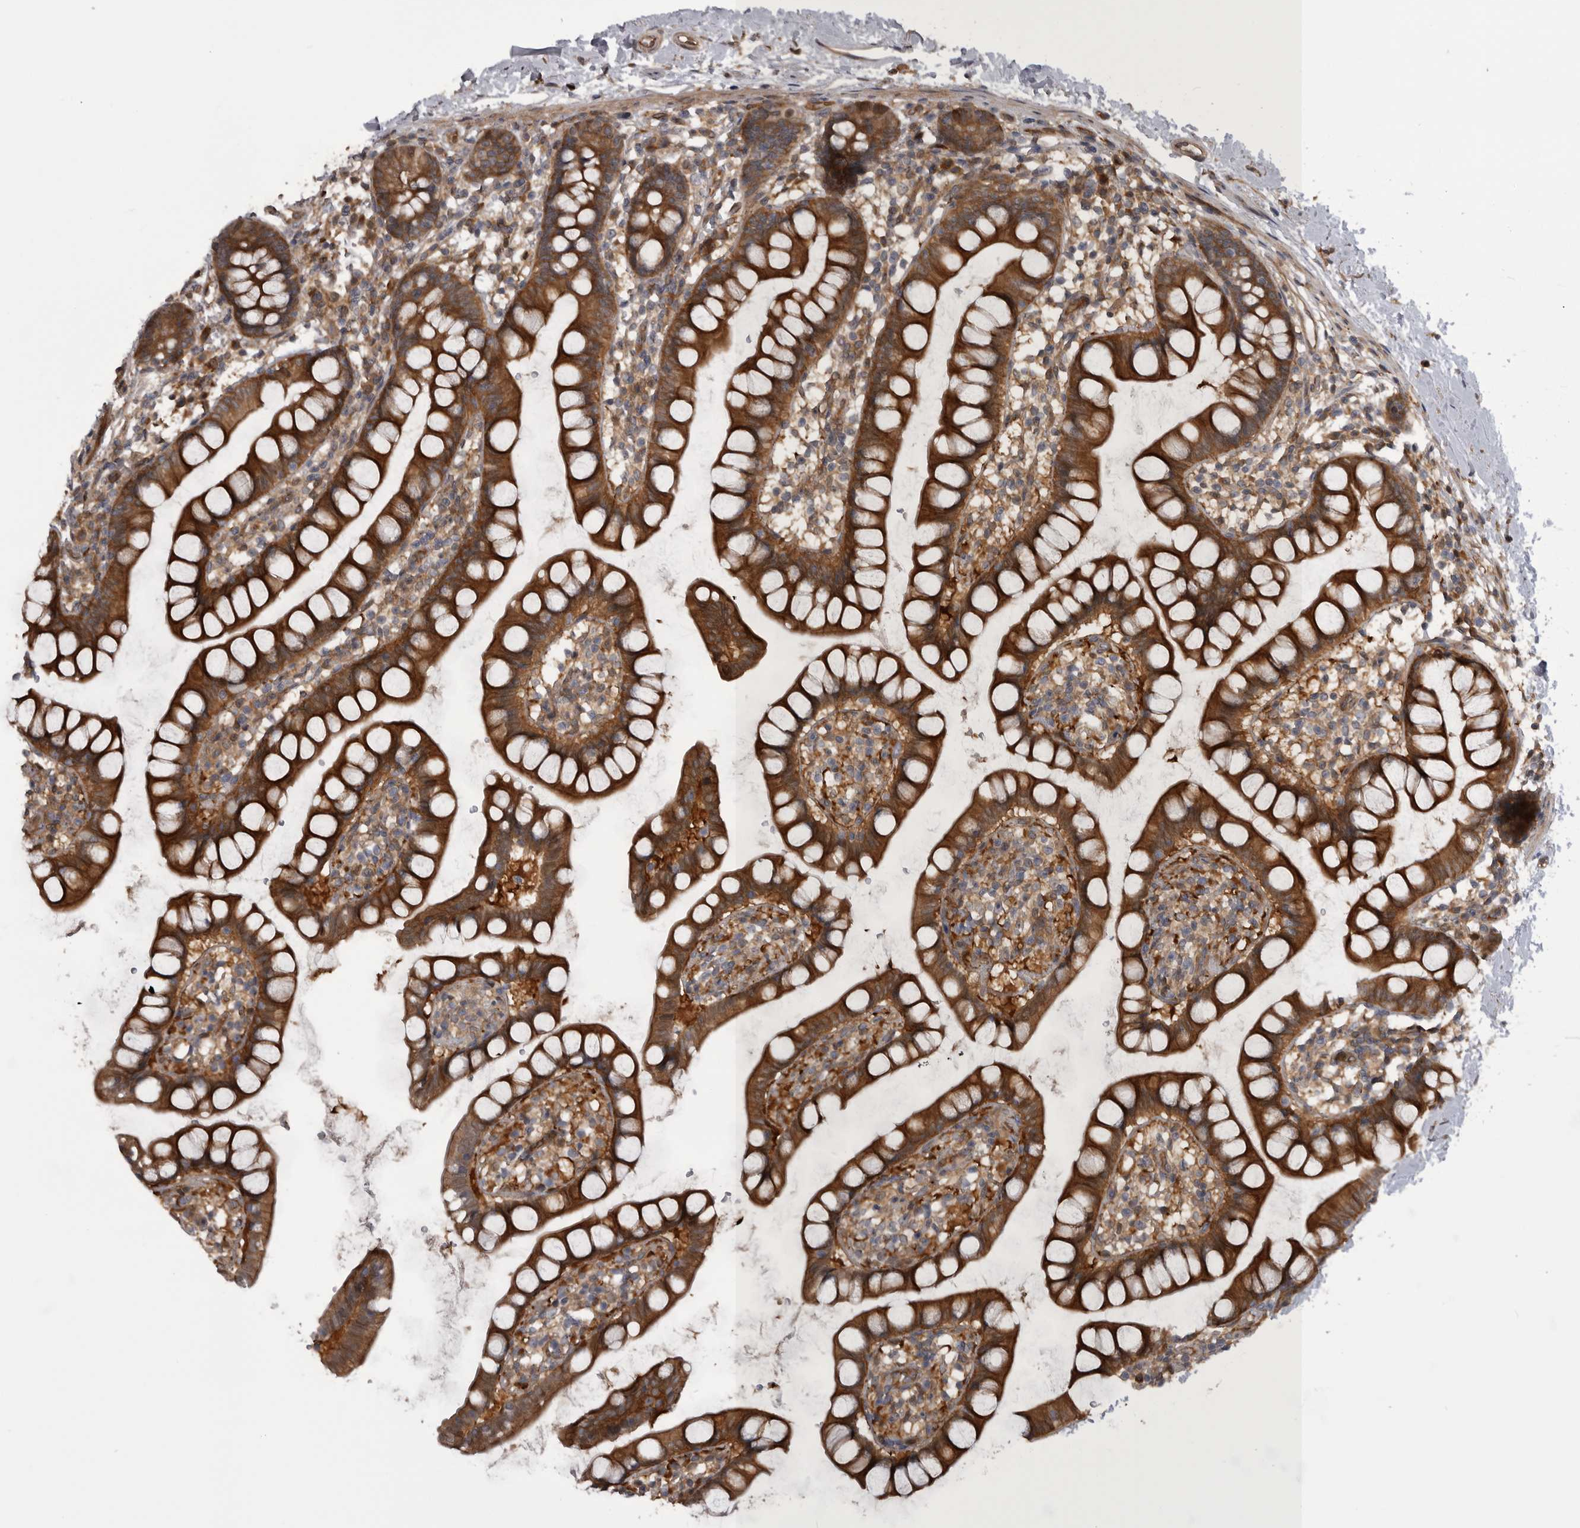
{"staining": {"intensity": "strong", "quantity": ">75%", "location": "cytoplasmic/membranous"}, "tissue": "small intestine", "cell_type": "Glandular cells", "image_type": "normal", "snomed": [{"axis": "morphology", "description": "Normal tissue, NOS"}, {"axis": "topography", "description": "Small intestine"}], "caption": "Strong cytoplasmic/membranous expression for a protein is seen in approximately >75% of glandular cells of unremarkable small intestine using immunohistochemistry.", "gene": "RAB3GAP2", "patient": {"sex": "female", "age": 84}}